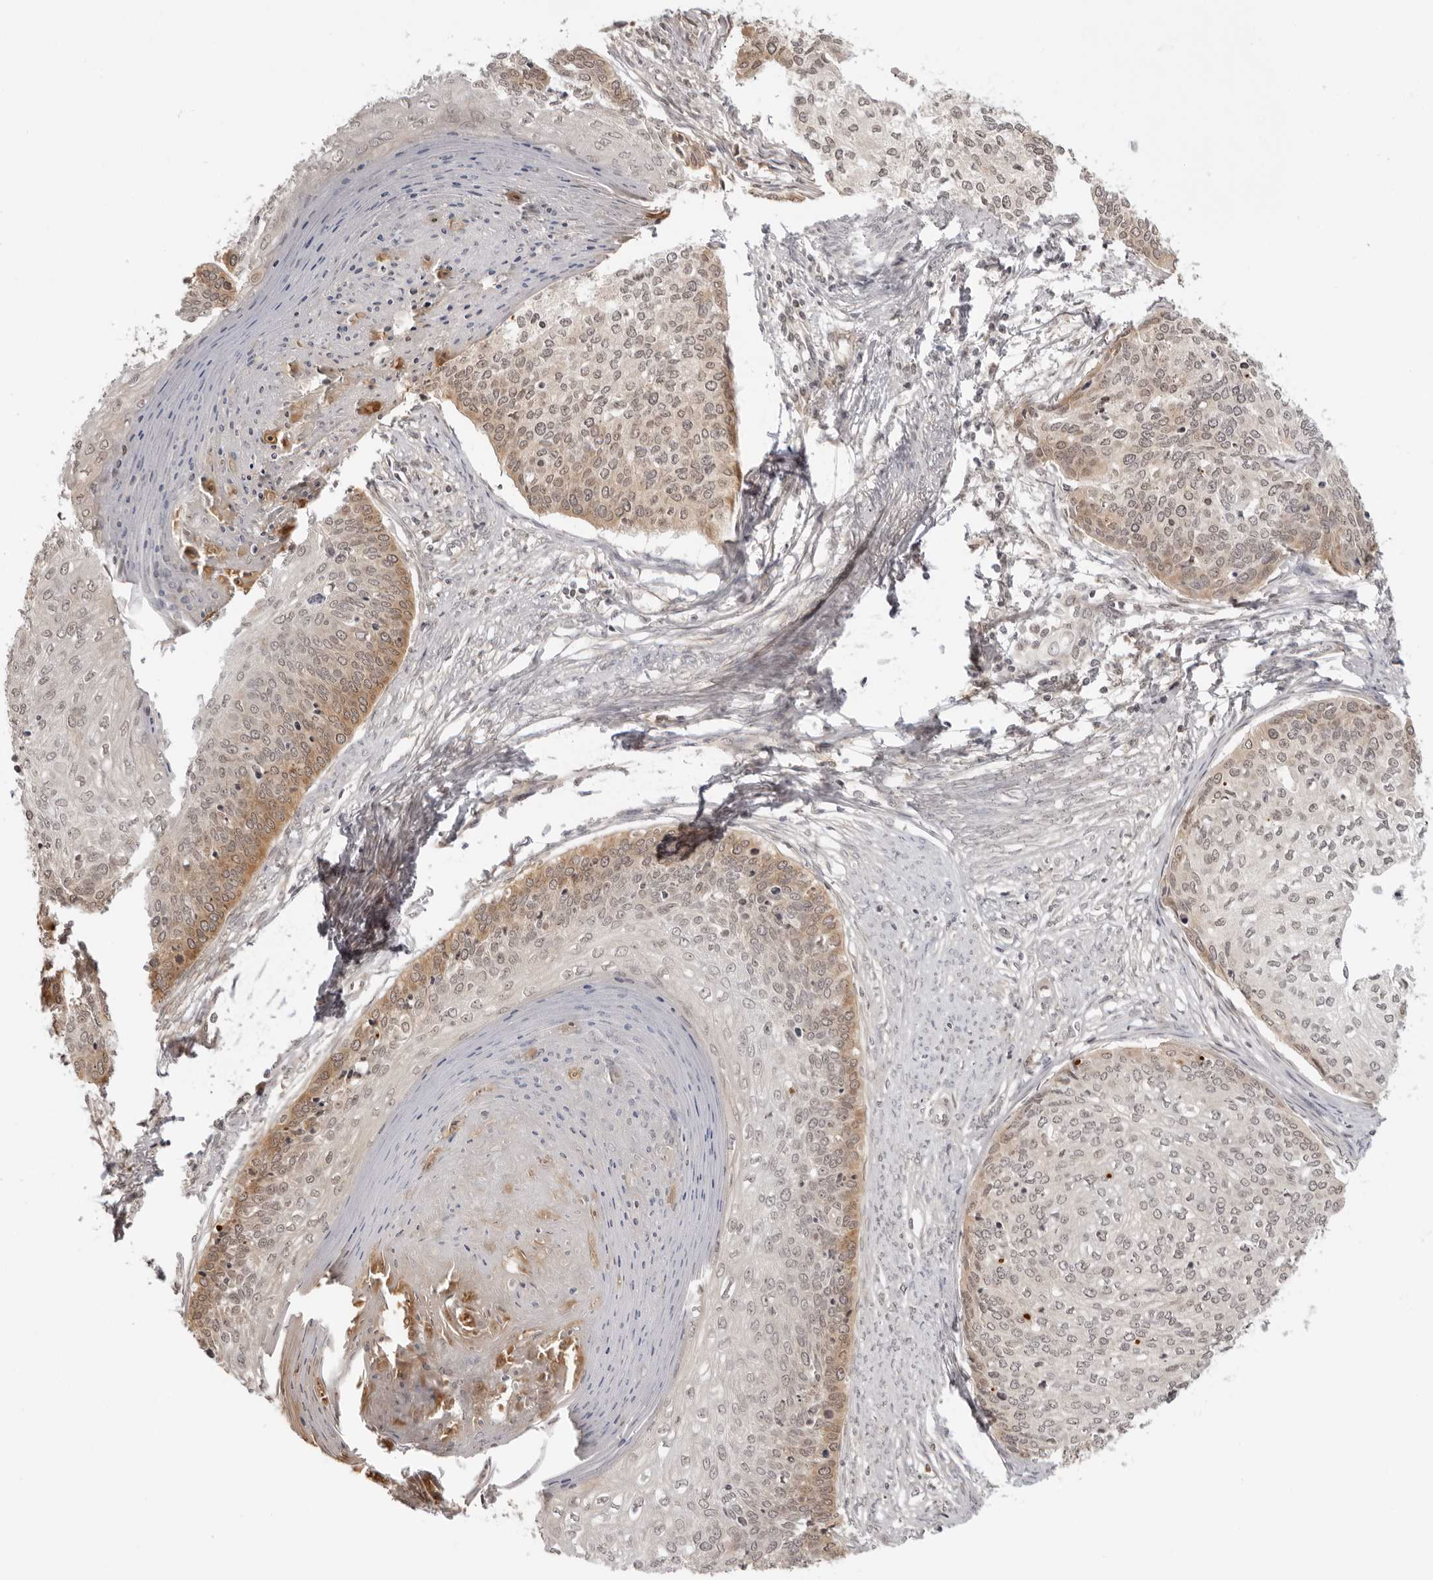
{"staining": {"intensity": "weak", "quantity": ">75%", "location": "cytoplasmic/membranous,nuclear"}, "tissue": "cervical cancer", "cell_type": "Tumor cells", "image_type": "cancer", "snomed": [{"axis": "morphology", "description": "Squamous cell carcinoma, NOS"}, {"axis": "topography", "description": "Cervix"}], "caption": "Protein staining of cervical squamous cell carcinoma tissue reveals weak cytoplasmic/membranous and nuclear expression in approximately >75% of tumor cells.", "gene": "PRRC2C", "patient": {"sex": "female", "age": 37}}